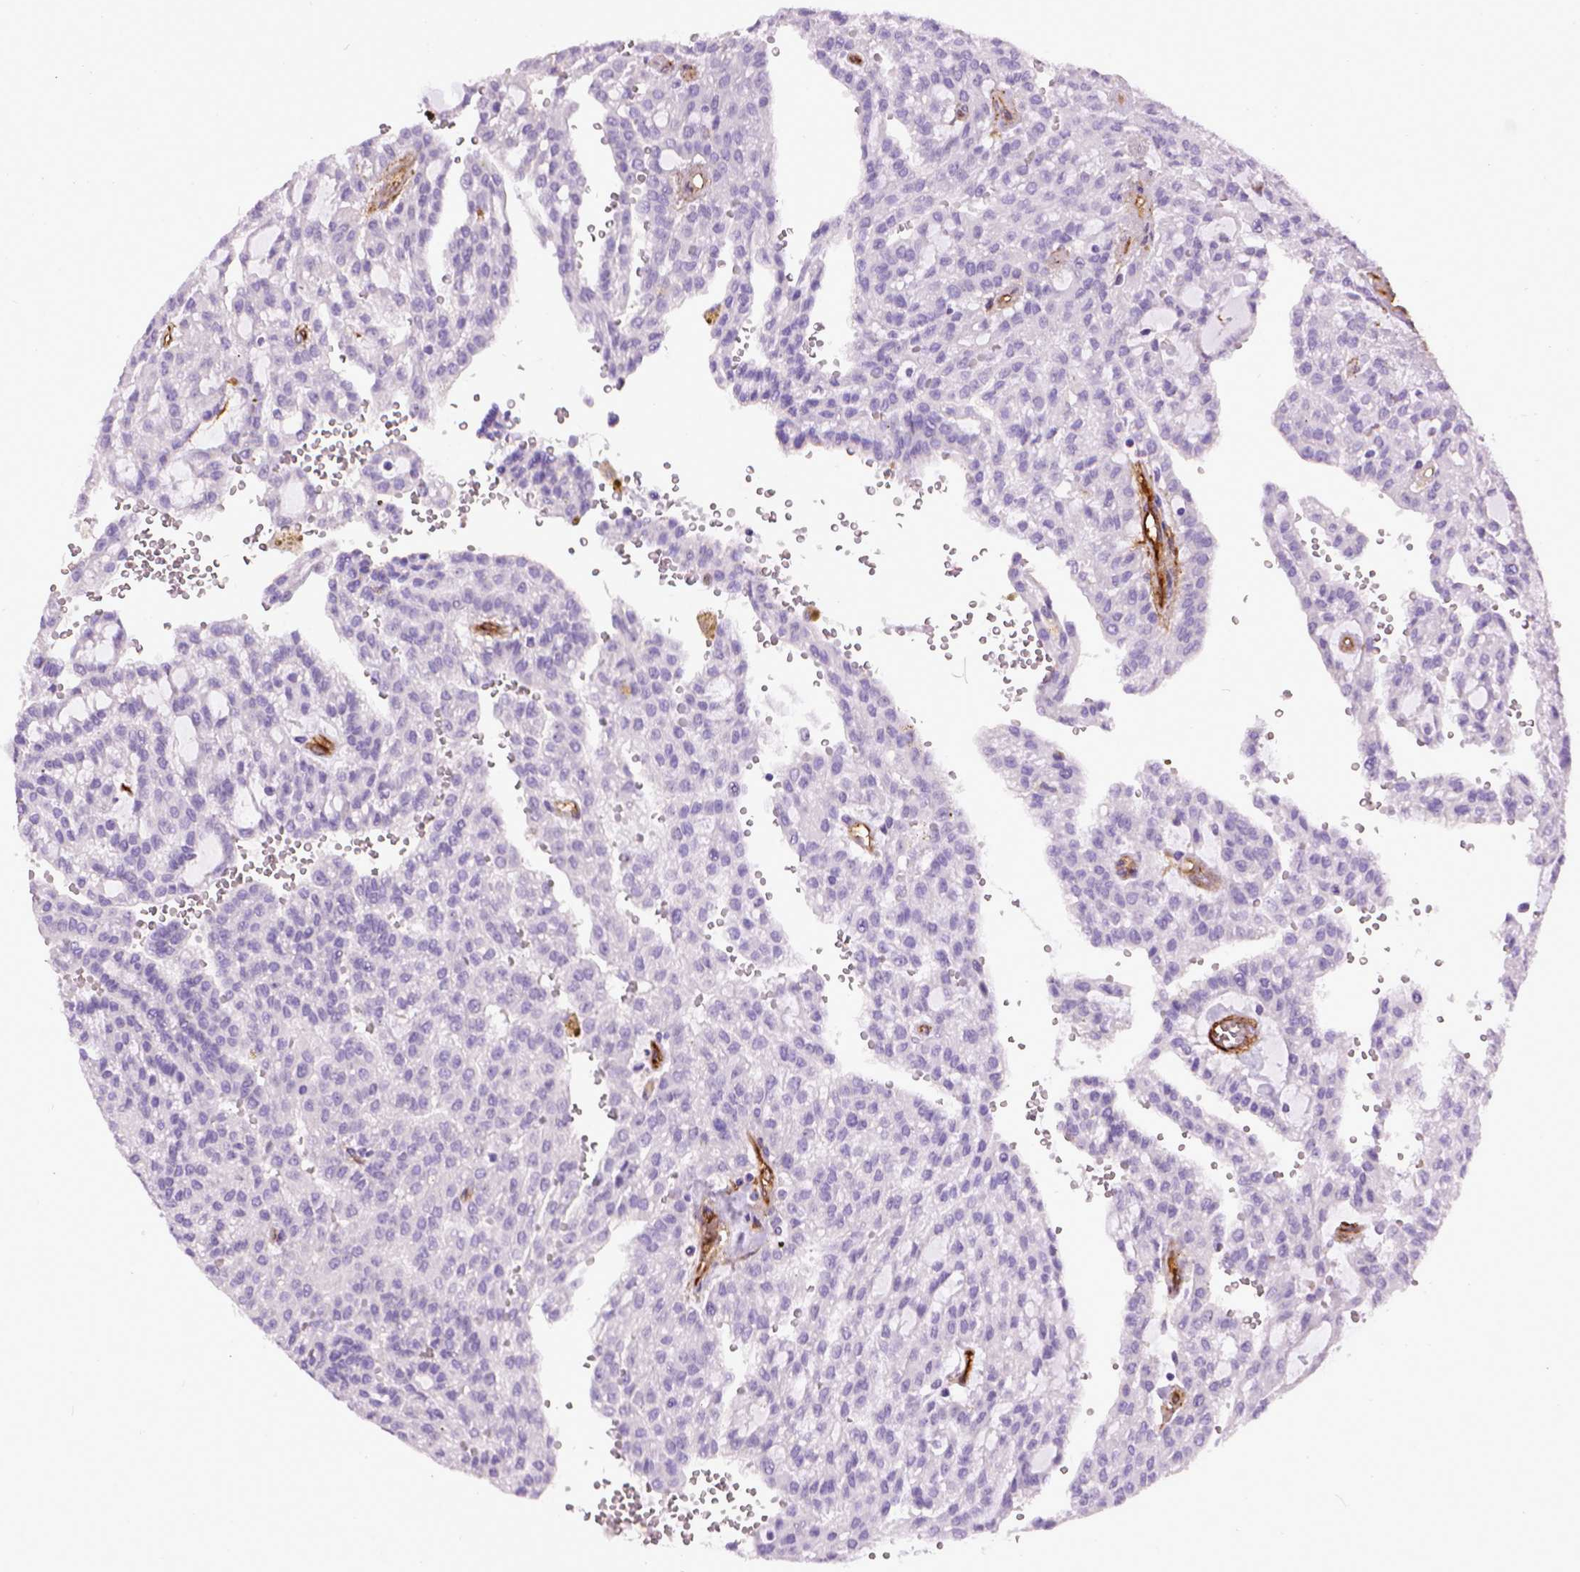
{"staining": {"intensity": "negative", "quantity": "none", "location": "none"}, "tissue": "renal cancer", "cell_type": "Tumor cells", "image_type": "cancer", "snomed": [{"axis": "morphology", "description": "Adenocarcinoma, NOS"}, {"axis": "topography", "description": "Kidney"}], "caption": "DAB immunohistochemical staining of human renal cancer (adenocarcinoma) displays no significant positivity in tumor cells.", "gene": "ENG", "patient": {"sex": "male", "age": 63}}